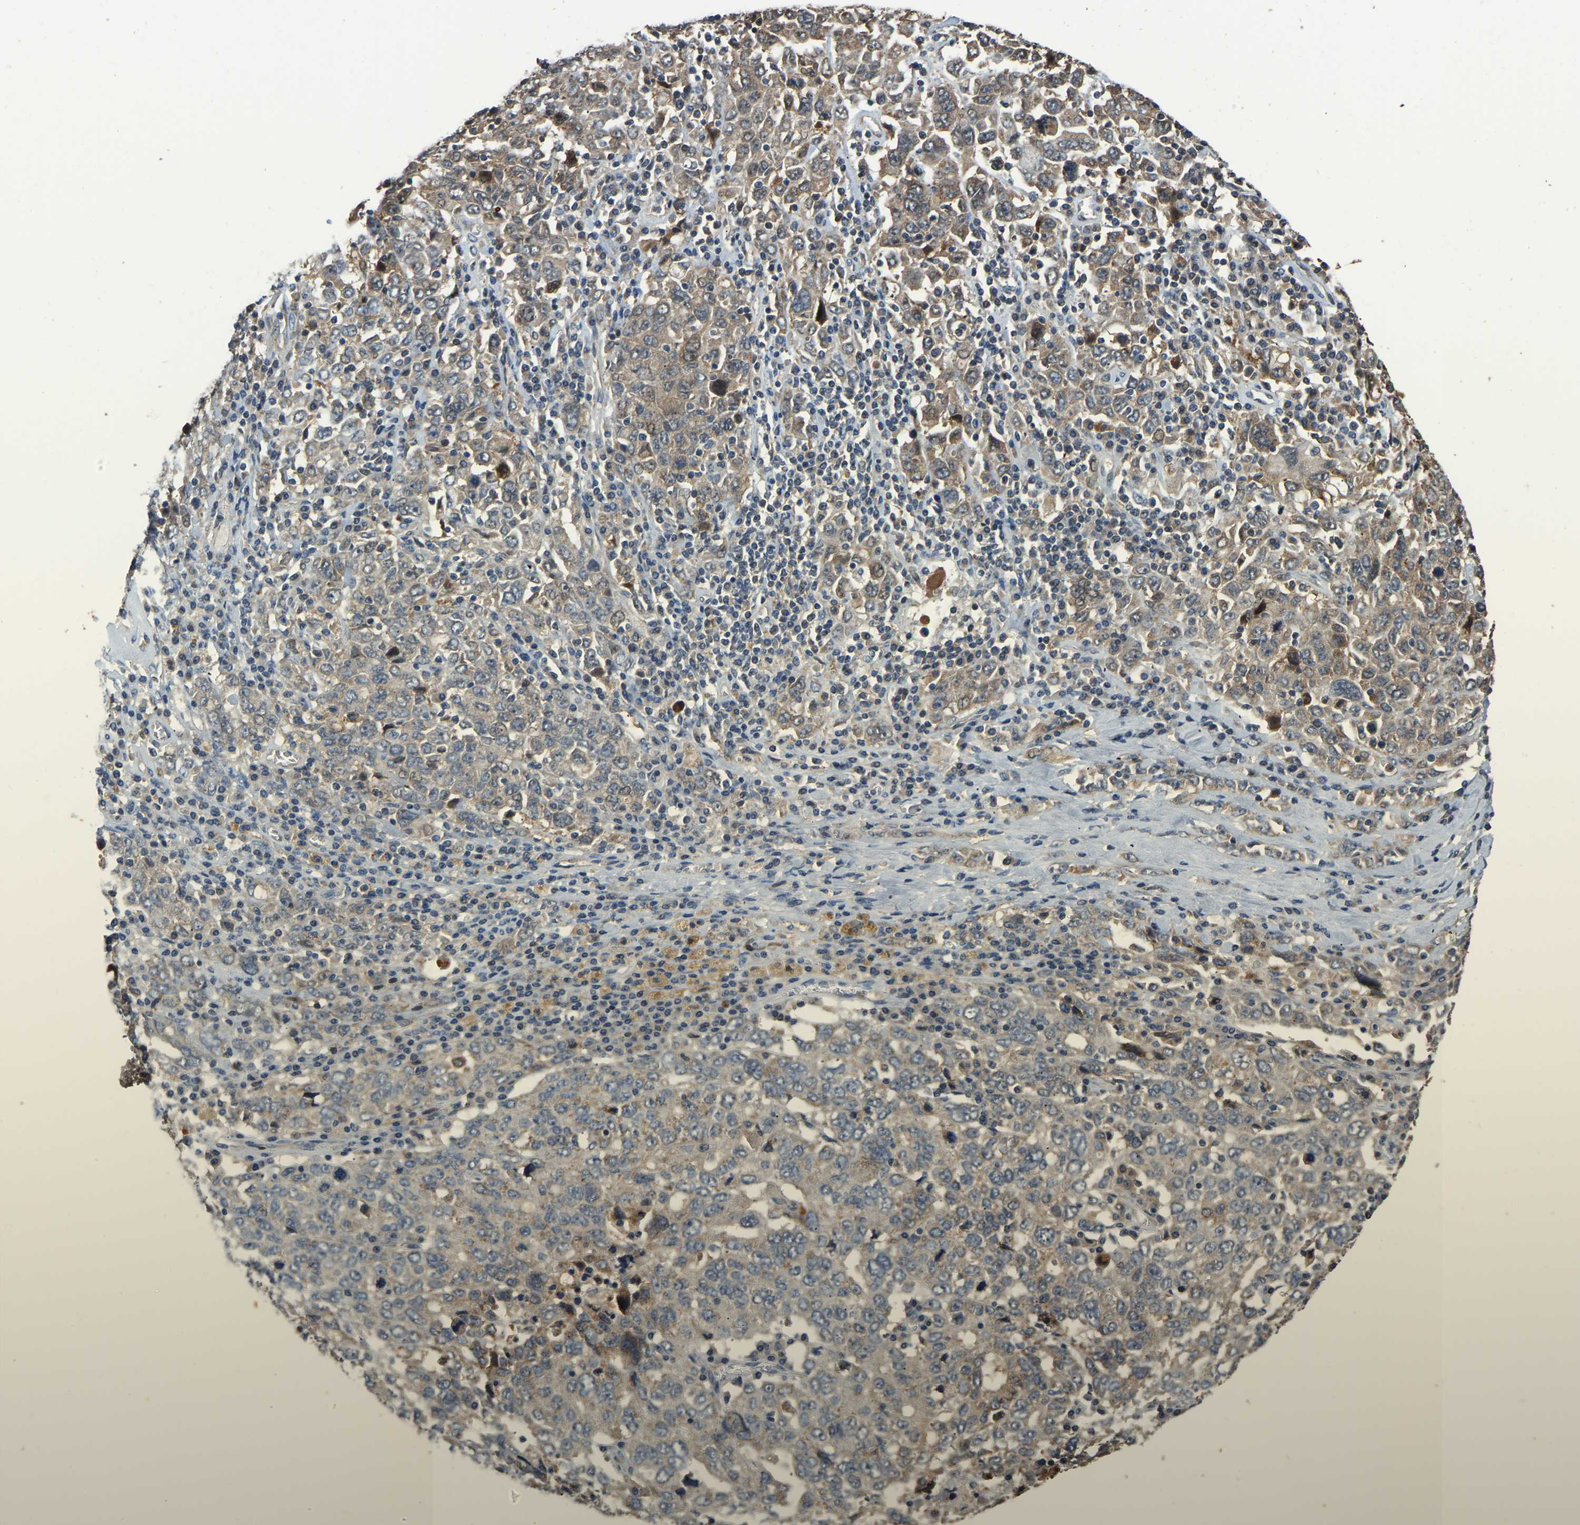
{"staining": {"intensity": "moderate", "quantity": "<25%", "location": "cytoplasmic/membranous"}, "tissue": "ovarian cancer", "cell_type": "Tumor cells", "image_type": "cancer", "snomed": [{"axis": "morphology", "description": "Carcinoma, endometroid"}, {"axis": "topography", "description": "Ovary"}], "caption": "Tumor cells reveal moderate cytoplasmic/membranous staining in approximately <25% of cells in endometroid carcinoma (ovarian).", "gene": "TUFM", "patient": {"sex": "female", "age": 62}}